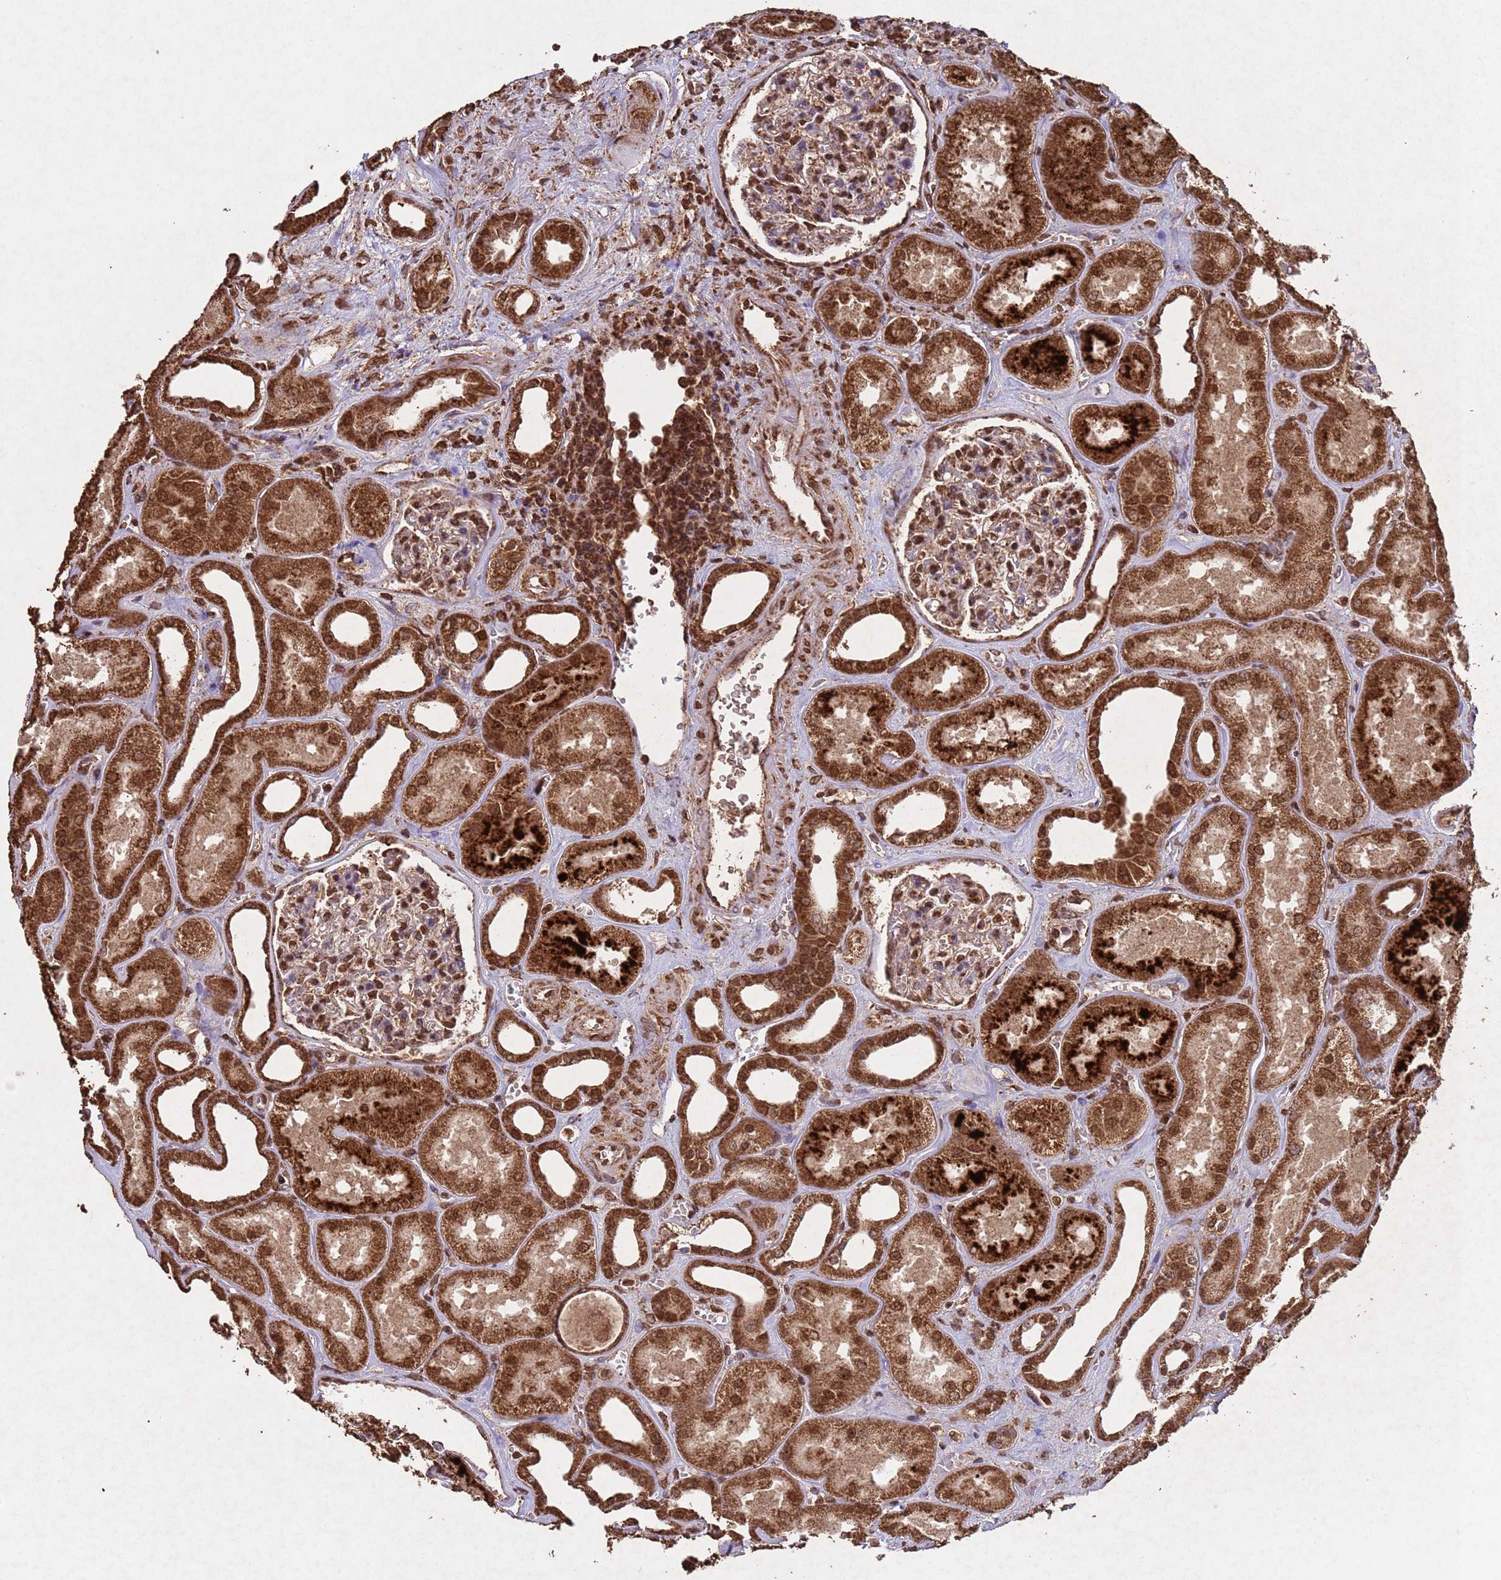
{"staining": {"intensity": "moderate", "quantity": ">75%", "location": "nuclear"}, "tissue": "kidney", "cell_type": "Cells in glomeruli", "image_type": "normal", "snomed": [{"axis": "morphology", "description": "Normal tissue, NOS"}, {"axis": "morphology", "description": "Adenocarcinoma, NOS"}, {"axis": "topography", "description": "Kidney"}], "caption": "High-magnification brightfield microscopy of normal kidney stained with DAB (brown) and counterstained with hematoxylin (blue). cells in glomeruli exhibit moderate nuclear positivity is present in approximately>75% of cells.", "gene": "HDAC10", "patient": {"sex": "female", "age": 68}}